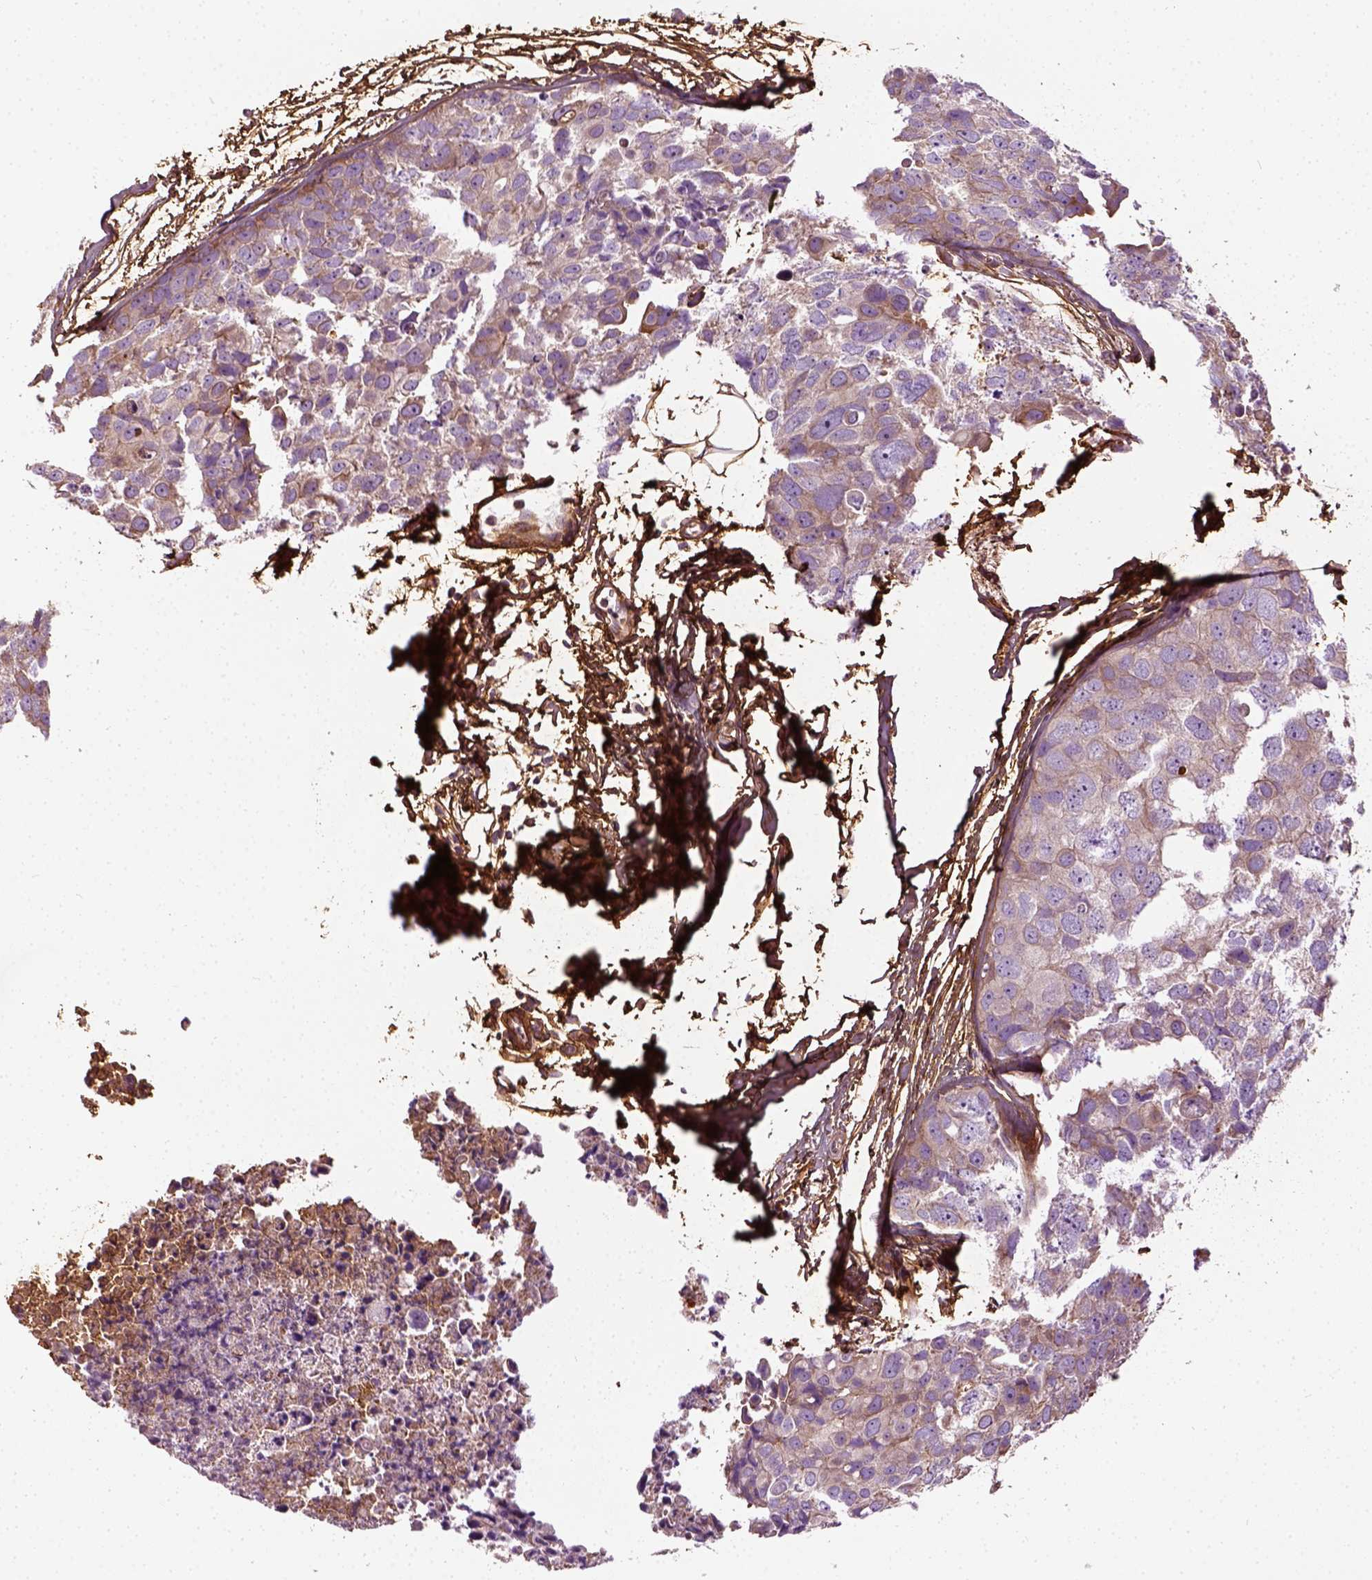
{"staining": {"intensity": "moderate", "quantity": "<25%", "location": "cytoplasmic/membranous"}, "tissue": "breast cancer", "cell_type": "Tumor cells", "image_type": "cancer", "snomed": [{"axis": "morphology", "description": "Duct carcinoma"}, {"axis": "topography", "description": "Breast"}], "caption": "A low amount of moderate cytoplasmic/membranous staining is present in about <25% of tumor cells in breast cancer tissue.", "gene": "COL6A2", "patient": {"sex": "female", "age": 38}}